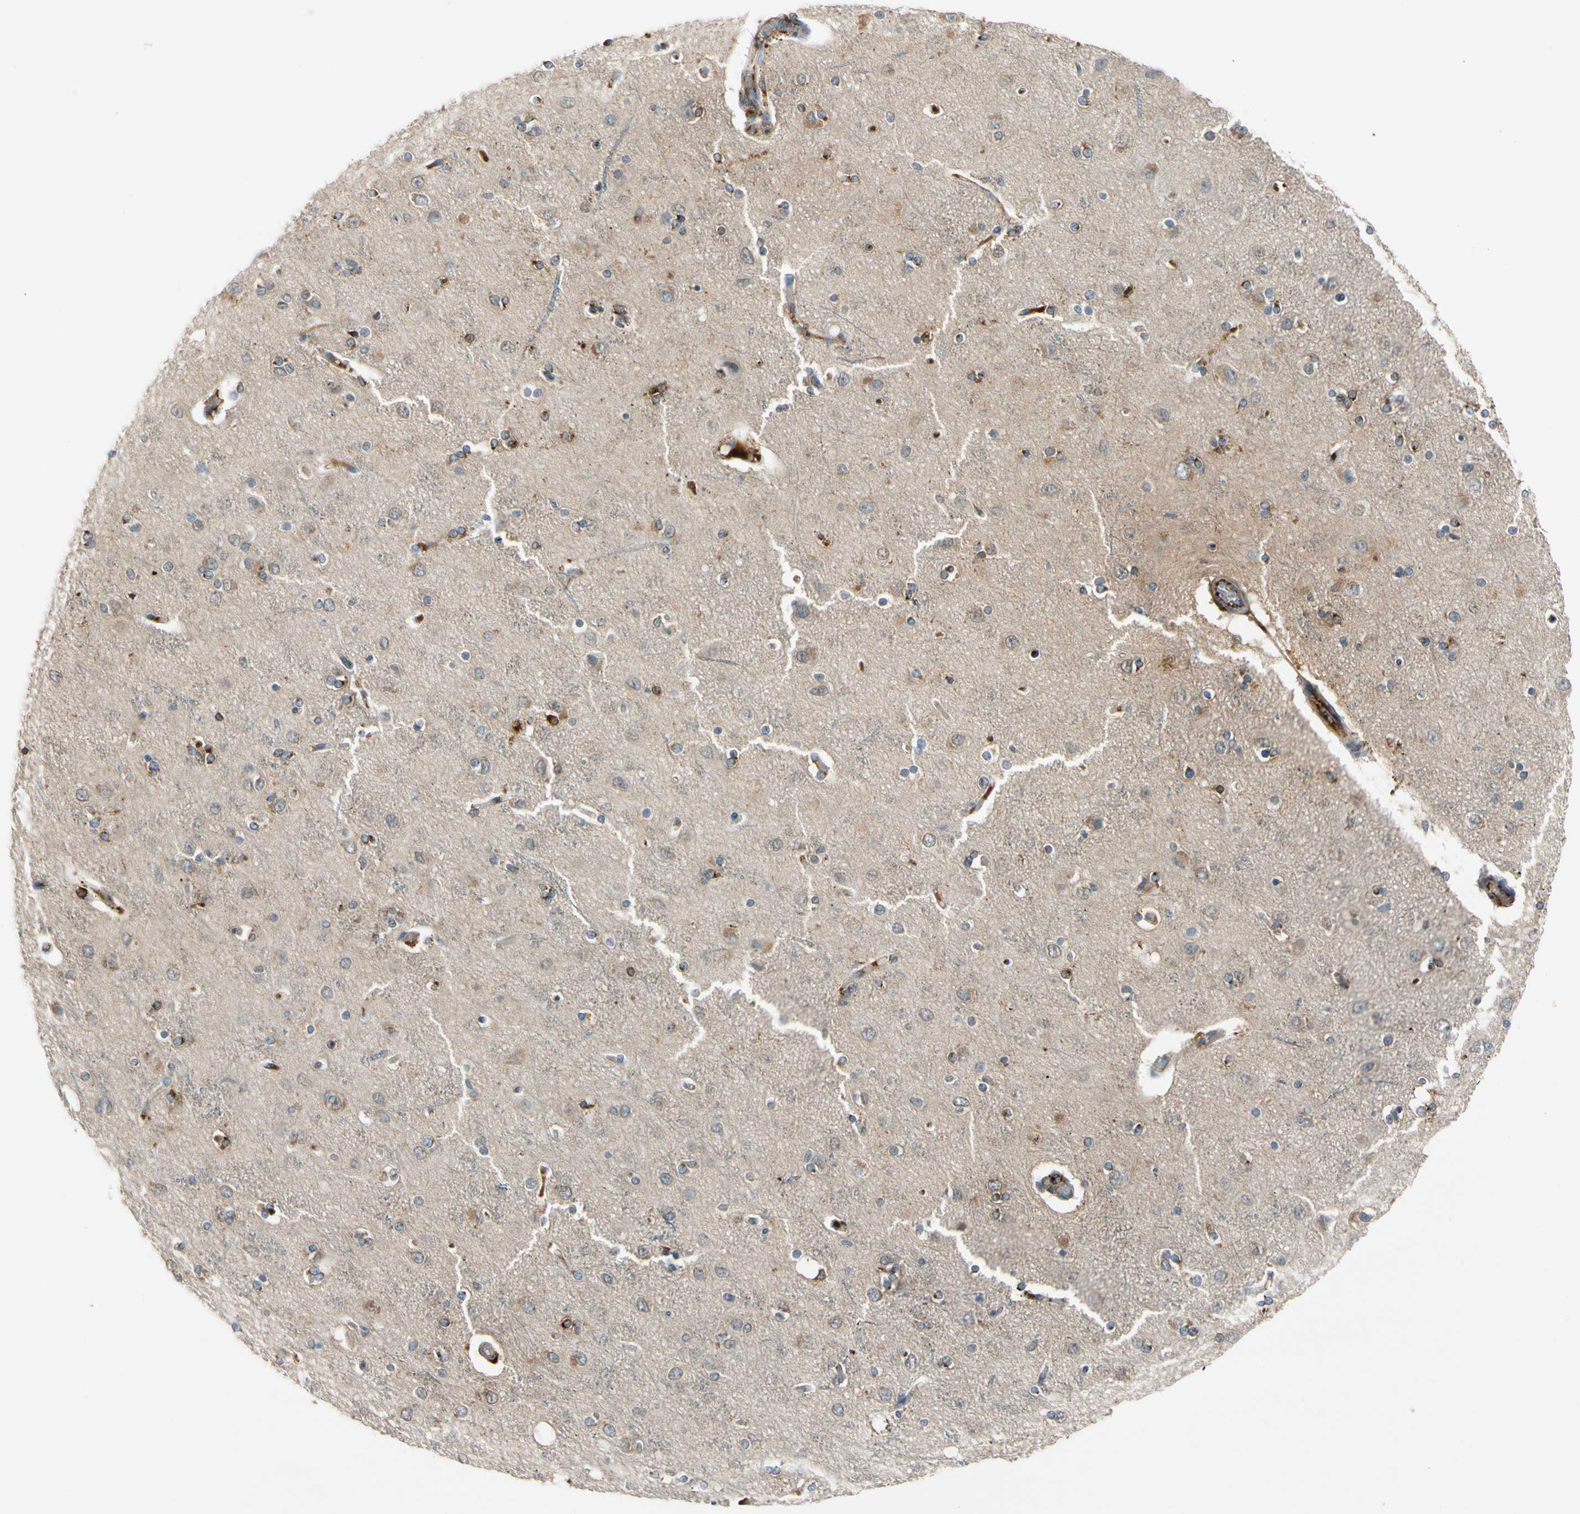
{"staining": {"intensity": "strong", "quantity": "25%-75%", "location": "cytoplasmic/membranous"}, "tissue": "cerebral cortex", "cell_type": "Endothelial cells", "image_type": "normal", "snomed": [{"axis": "morphology", "description": "Normal tissue, NOS"}, {"axis": "topography", "description": "Cerebral cortex"}], "caption": "Endothelial cells reveal high levels of strong cytoplasmic/membranous positivity in approximately 25%-75% of cells in unremarkable human cerebral cortex.", "gene": "CNDP1", "patient": {"sex": "female", "age": 54}}